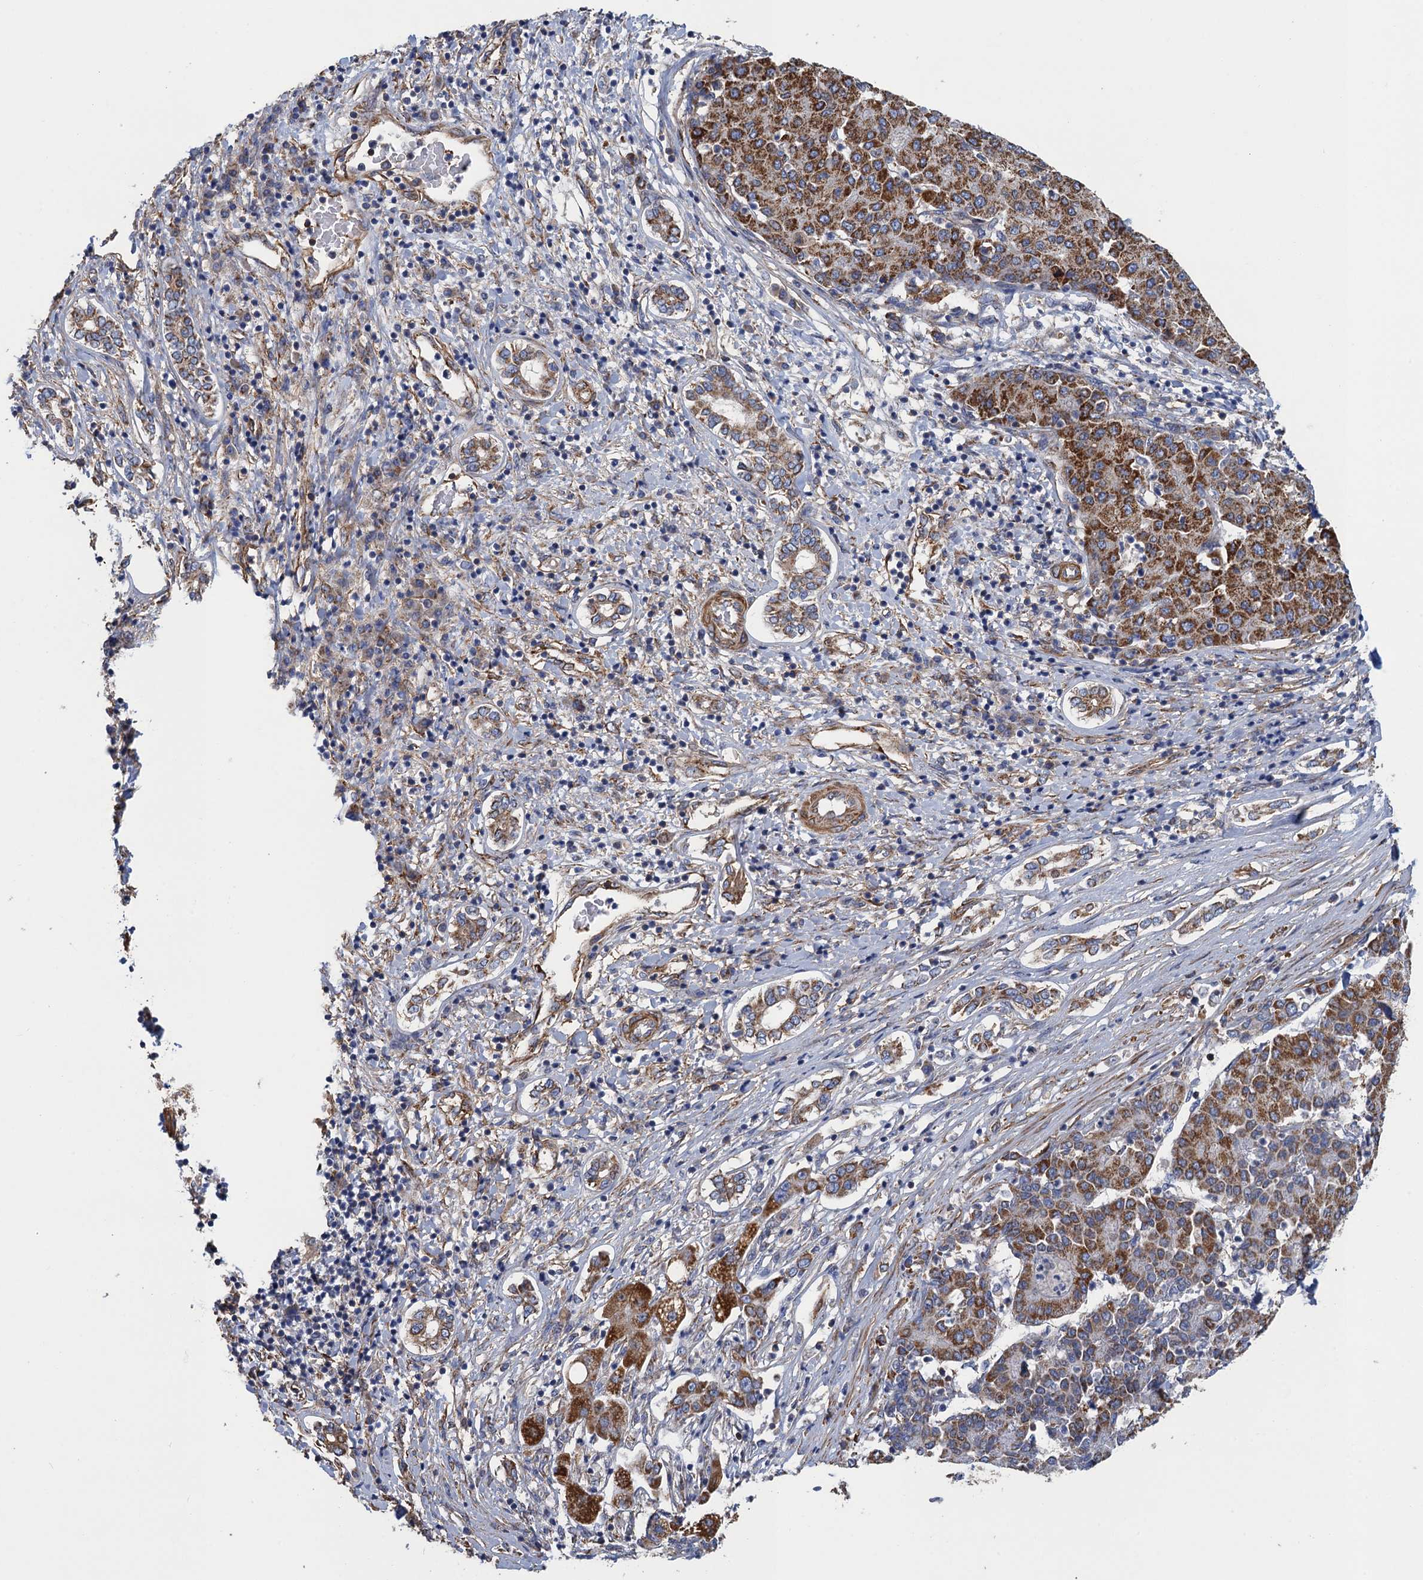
{"staining": {"intensity": "strong", "quantity": ">75%", "location": "cytoplasmic/membranous"}, "tissue": "liver cancer", "cell_type": "Tumor cells", "image_type": "cancer", "snomed": [{"axis": "morphology", "description": "Carcinoma, Hepatocellular, NOS"}, {"axis": "topography", "description": "Liver"}], "caption": "The micrograph reveals immunohistochemical staining of liver cancer (hepatocellular carcinoma). There is strong cytoplasmic/membranous expression is identified in approximately >75% of tumor cells.", "gene": "GCSH", "patient": {"sex": "male", "age": 65}}